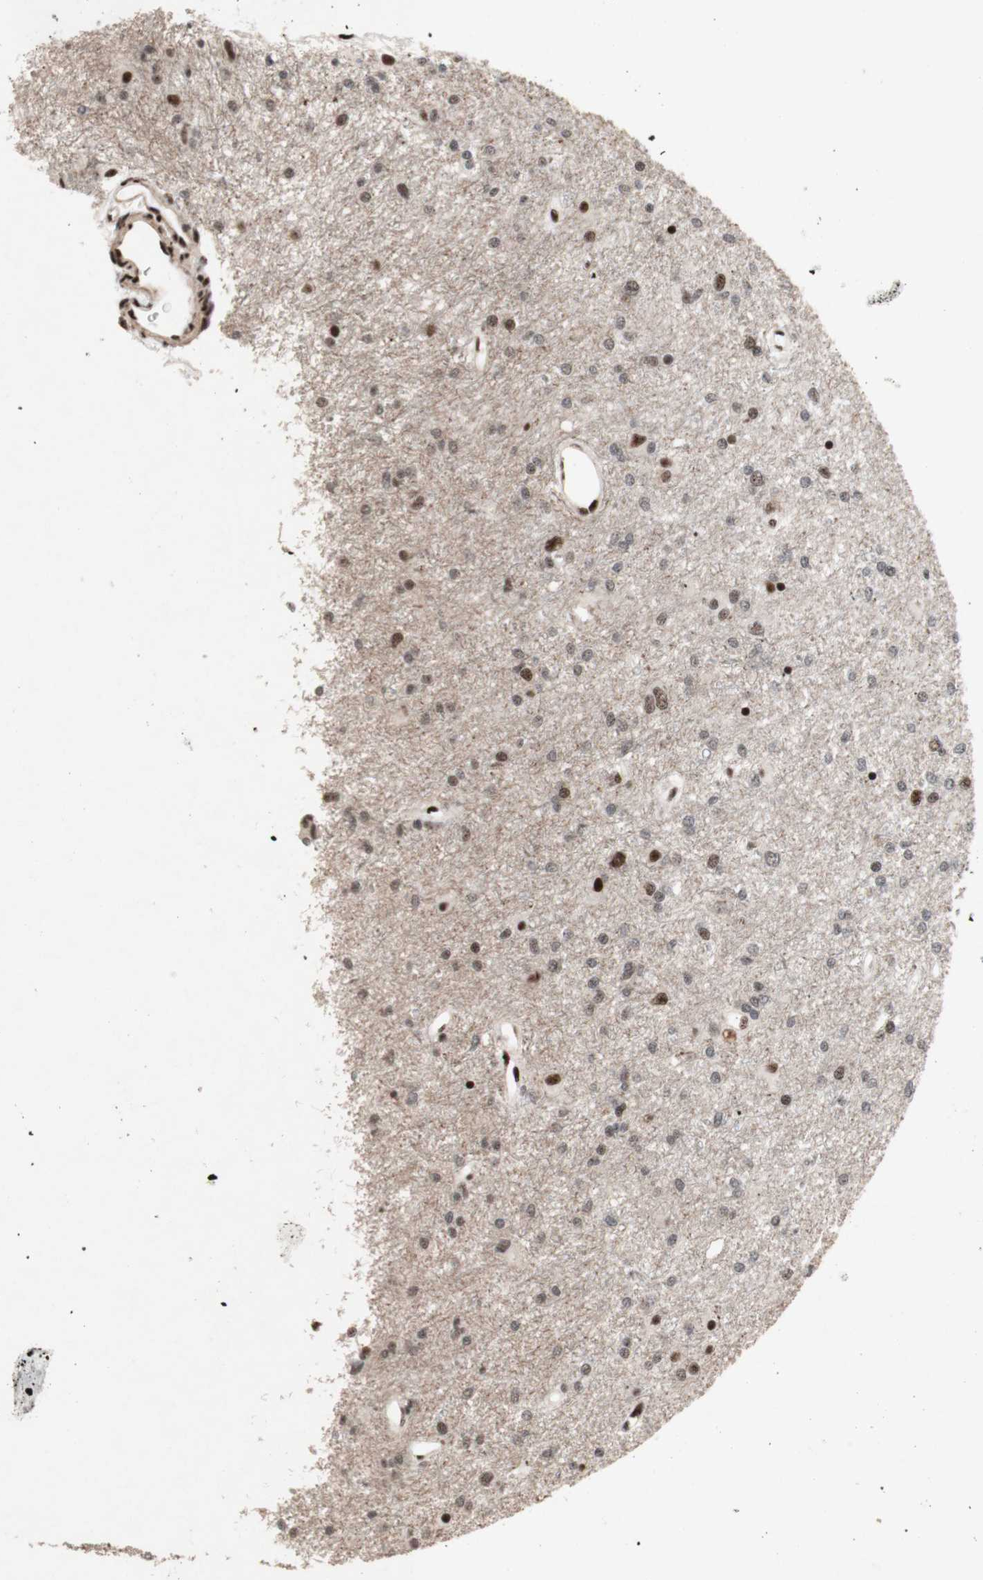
{"staining": {"intensity": "moderate", "quantity": ">75%", "location": "nuclear"}, "tissue": "glioma", "cell_type": "Tumor cells", "image_type": "cancer", "snomed": [{"axis": "morphology", "description": "Glioma, malignant, High grade"}, {"axis": "topography", "description": "Brain"}], "caption": "This is a histology image of IHC staining of glioma, which shows moderate expression in the nuclear of tumor cells.", "gene": "TLE1", "patient": {"sex": "female", "age": 59}}